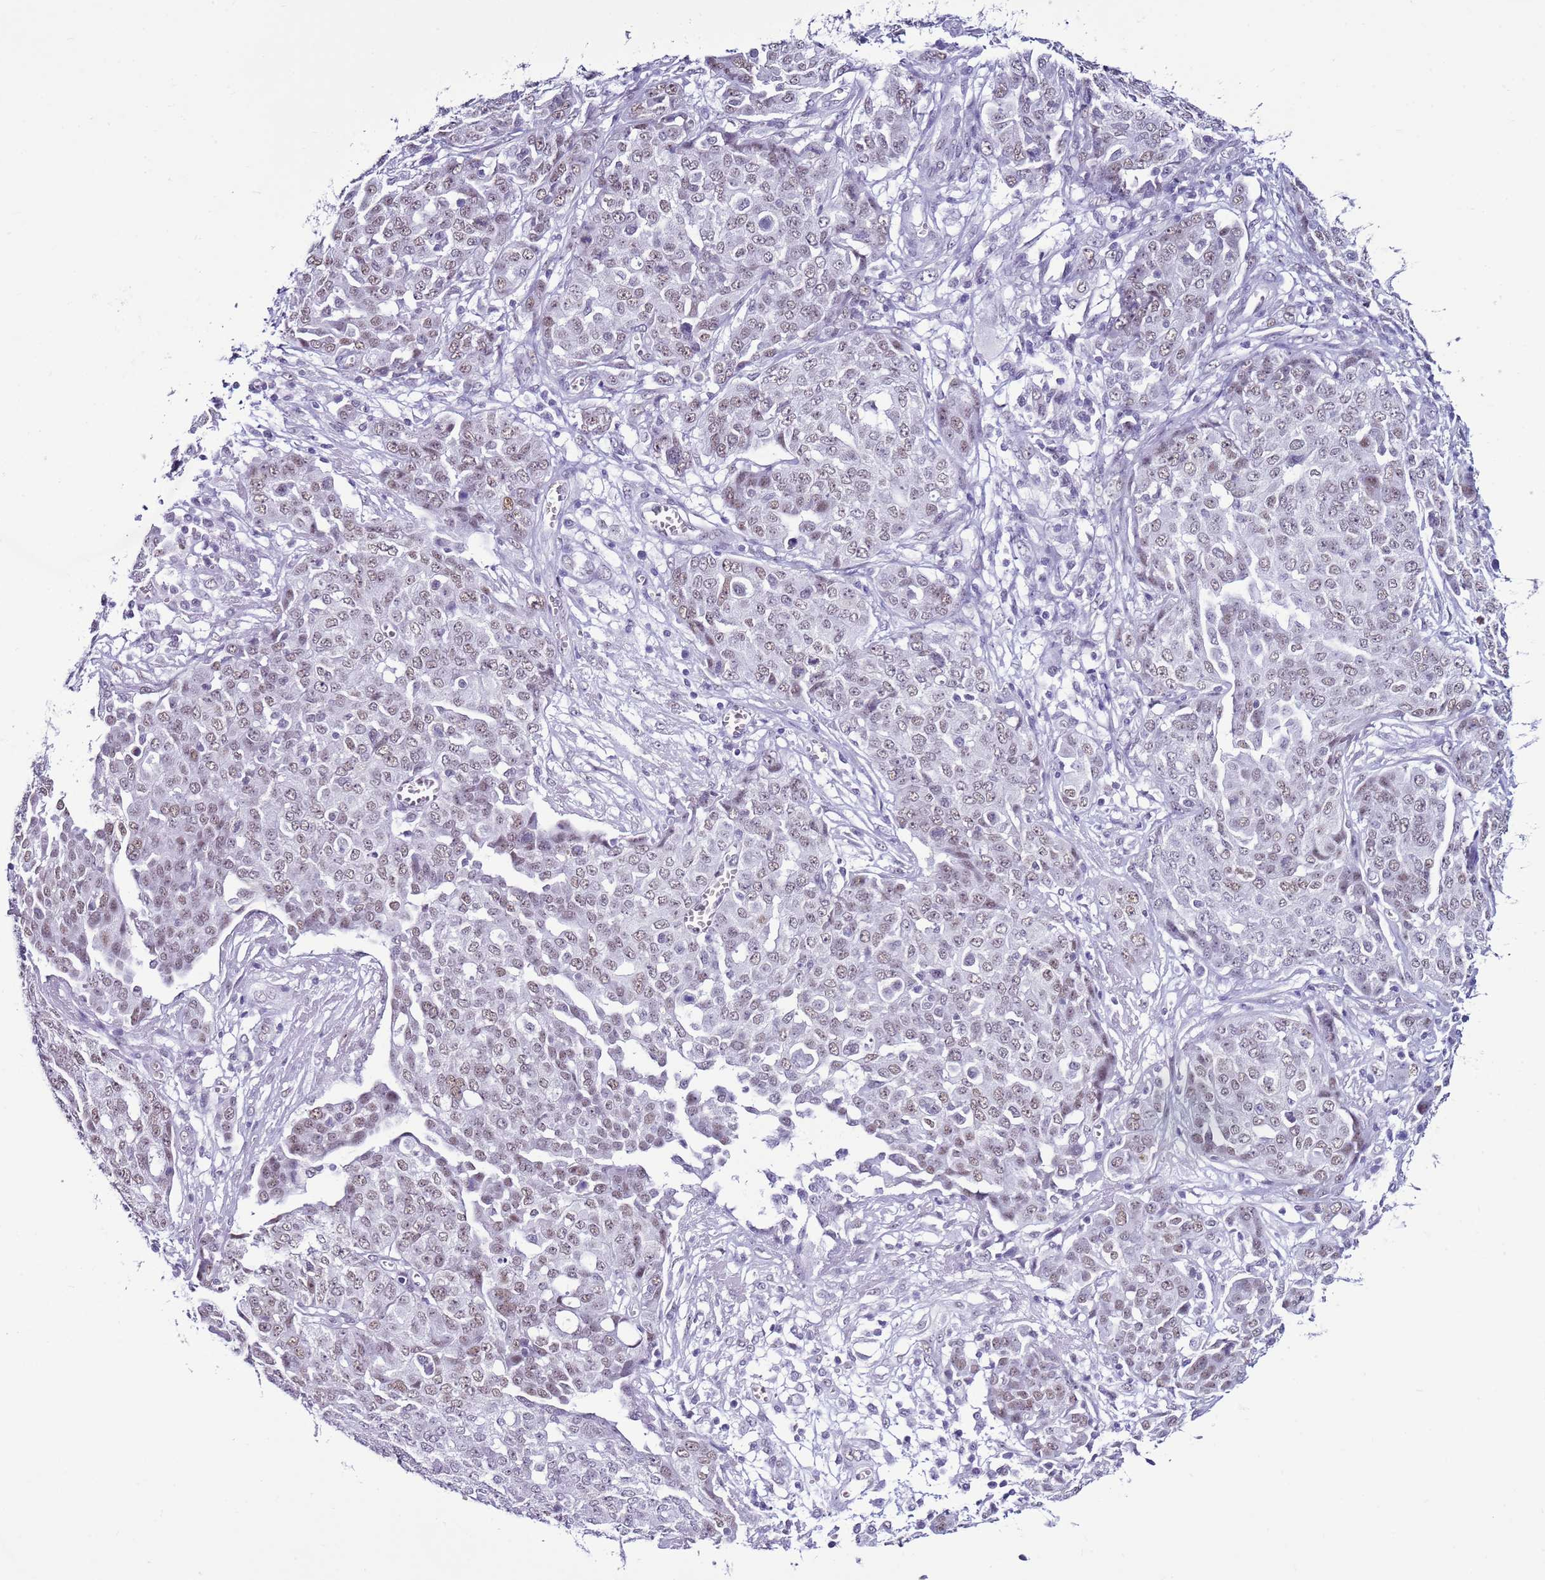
{"staining": {"intensity": "weak", "quantity": ">75%", "location": "nuclear"}, "tissue": "ovarian cancer", "cell_type": "Tumor cells", "image_type": "cancer", "snomed": [{"axis": "morphology", "description": "Cystadenocarcinoma, serous, NOS"}, {"axis": "topography", "description": "Soft tissue"}, {"axis": "topography", "description": "Ovary"}], "caption": "Serous cystadenocarcinoma (ovarian) was stained to show a protein in brown. There is low levels of weak nuclear positivity in about >75% of tumor cells.", "gene": "DHX15", "patient": {"sex": "female", "age": 57}}